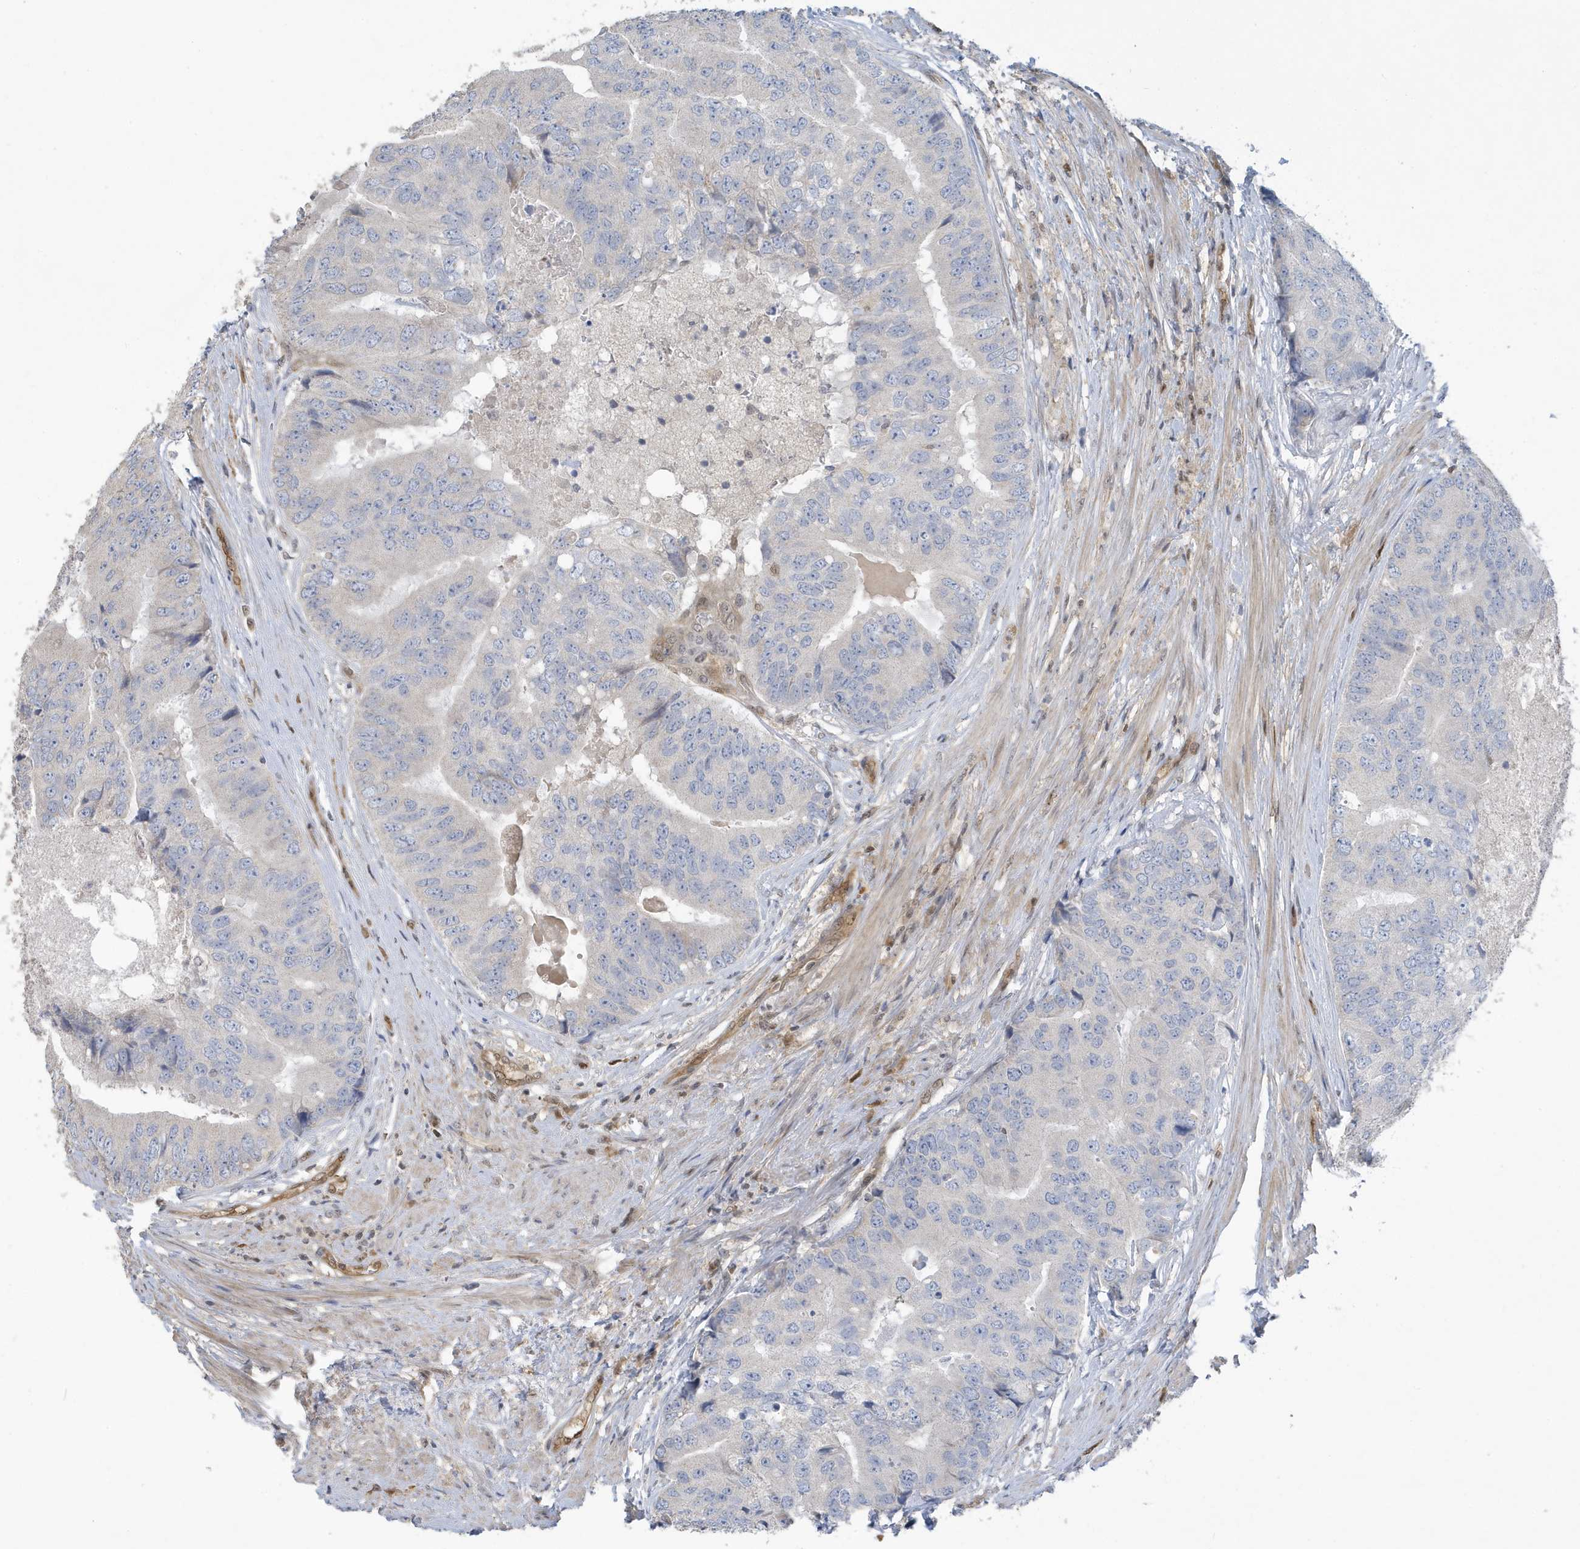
{"staining": {"intensity": "negative", "quantity": "none", "location": "none"}, "tissue": "prostate cancer", "cell_type": "Tumor cells", "image_type": "cancer", "snomed": [{"axis": "morphology", "description": "Adenocarcinoma, High grade"}, {"axis": "topography", "description": "Prostate"}], "caption": "Micrograph shows no significant protein positivity in tumor cells of adenocarcinoma (high-grade) (prostate).", "gene": "NCOA7", "patient": {"sex": "male", "age": 70}}